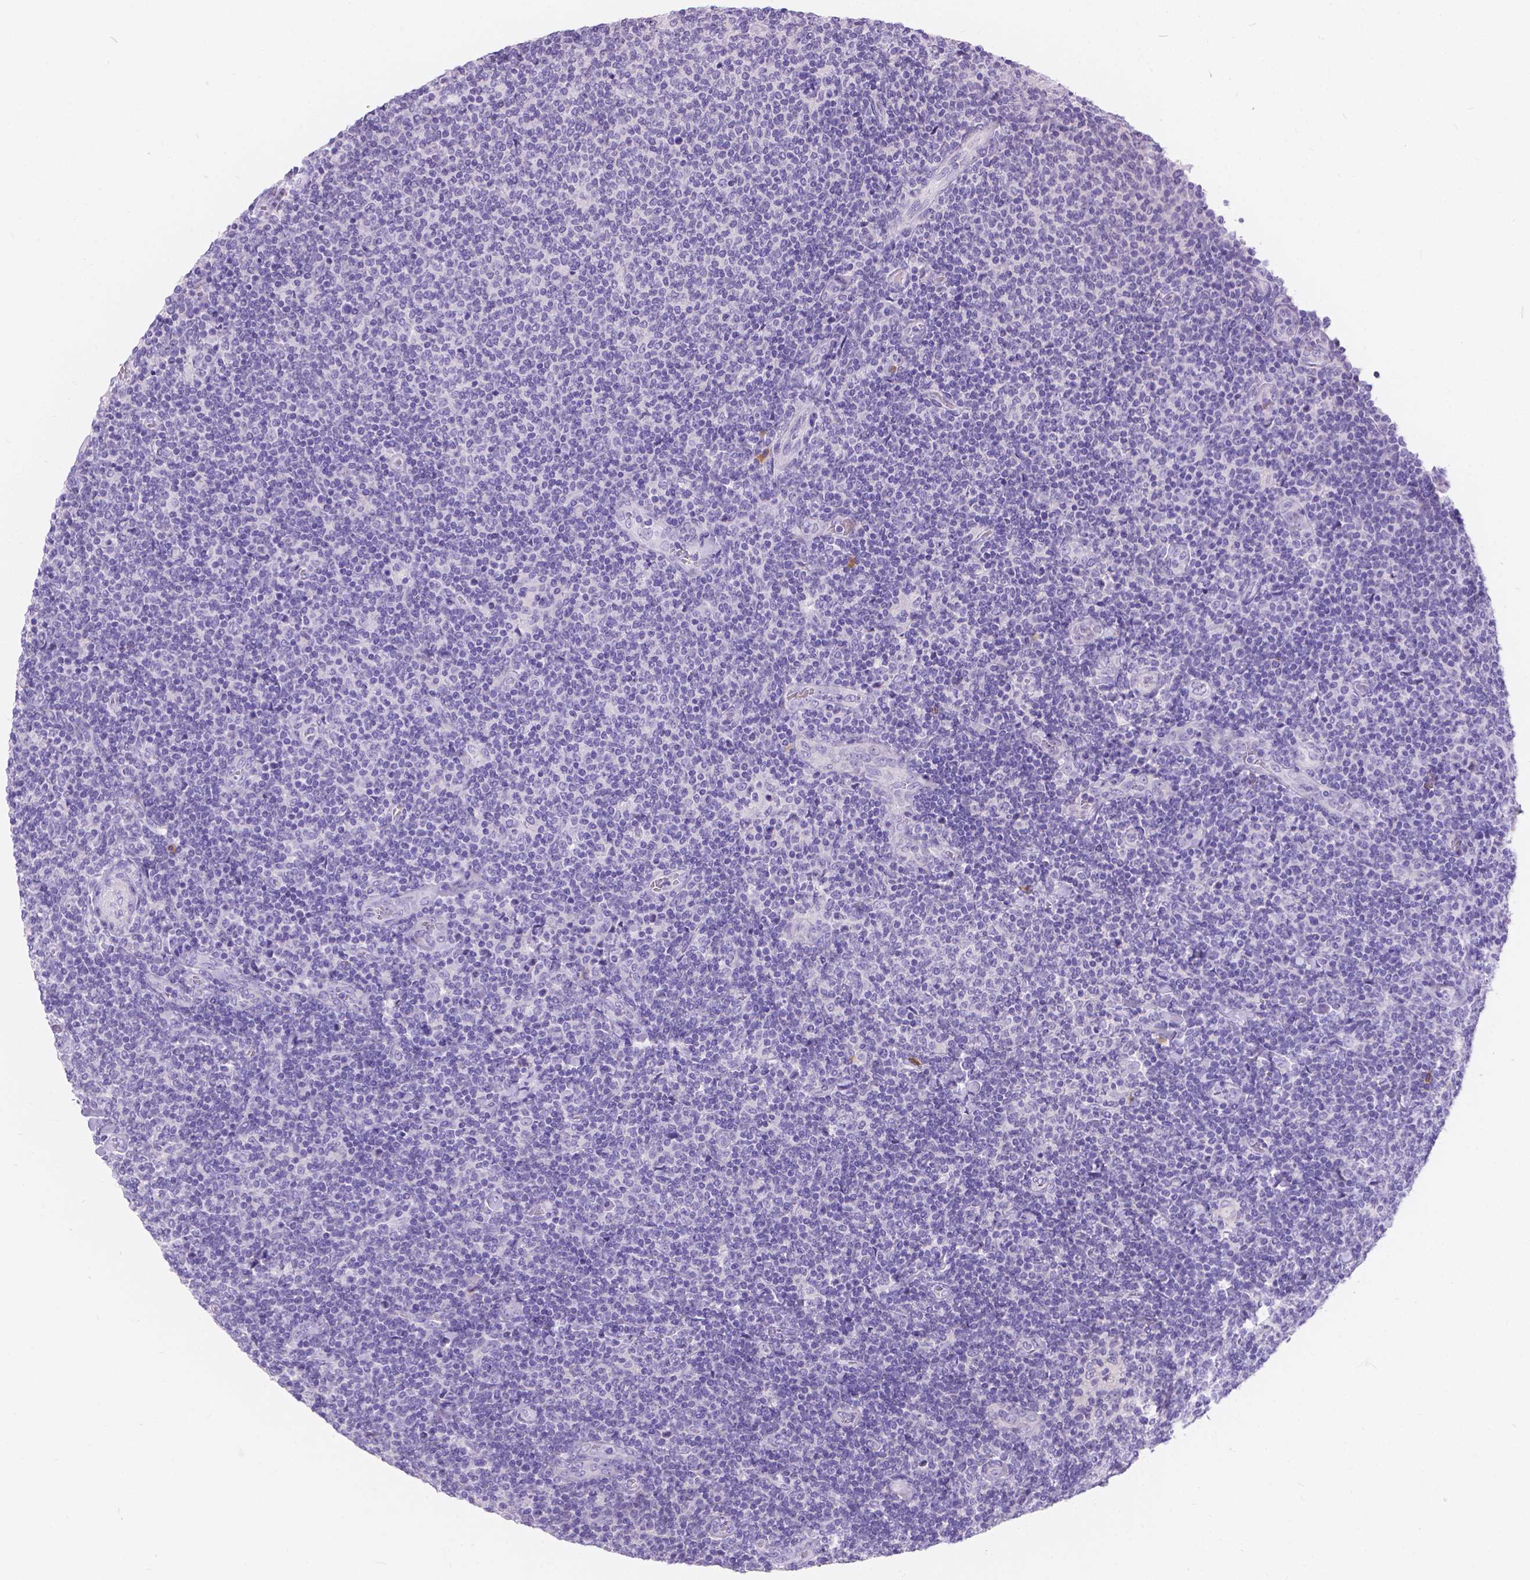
{"staining": {"intensity": "negative", "quantity": "none", "location": "none"}, "tissue": "lymphoma", "cell_type": "Tumor cells", "image_type": "cancer", "snomed": [{"axis": "morphology", "description": "Malignant lymphoma, non-Hodgkin's type, Low grade"}, {"axis": "topography", "description": "Lymph node"}], "caption": "Malignant lymphoma, non-Hodgkin's type (low-grade) was stained to show a protein in brown. There is no significant expression in tumor cells.", "gene": "GNRHR", "patient": {"sex": "male", "age": 52}}